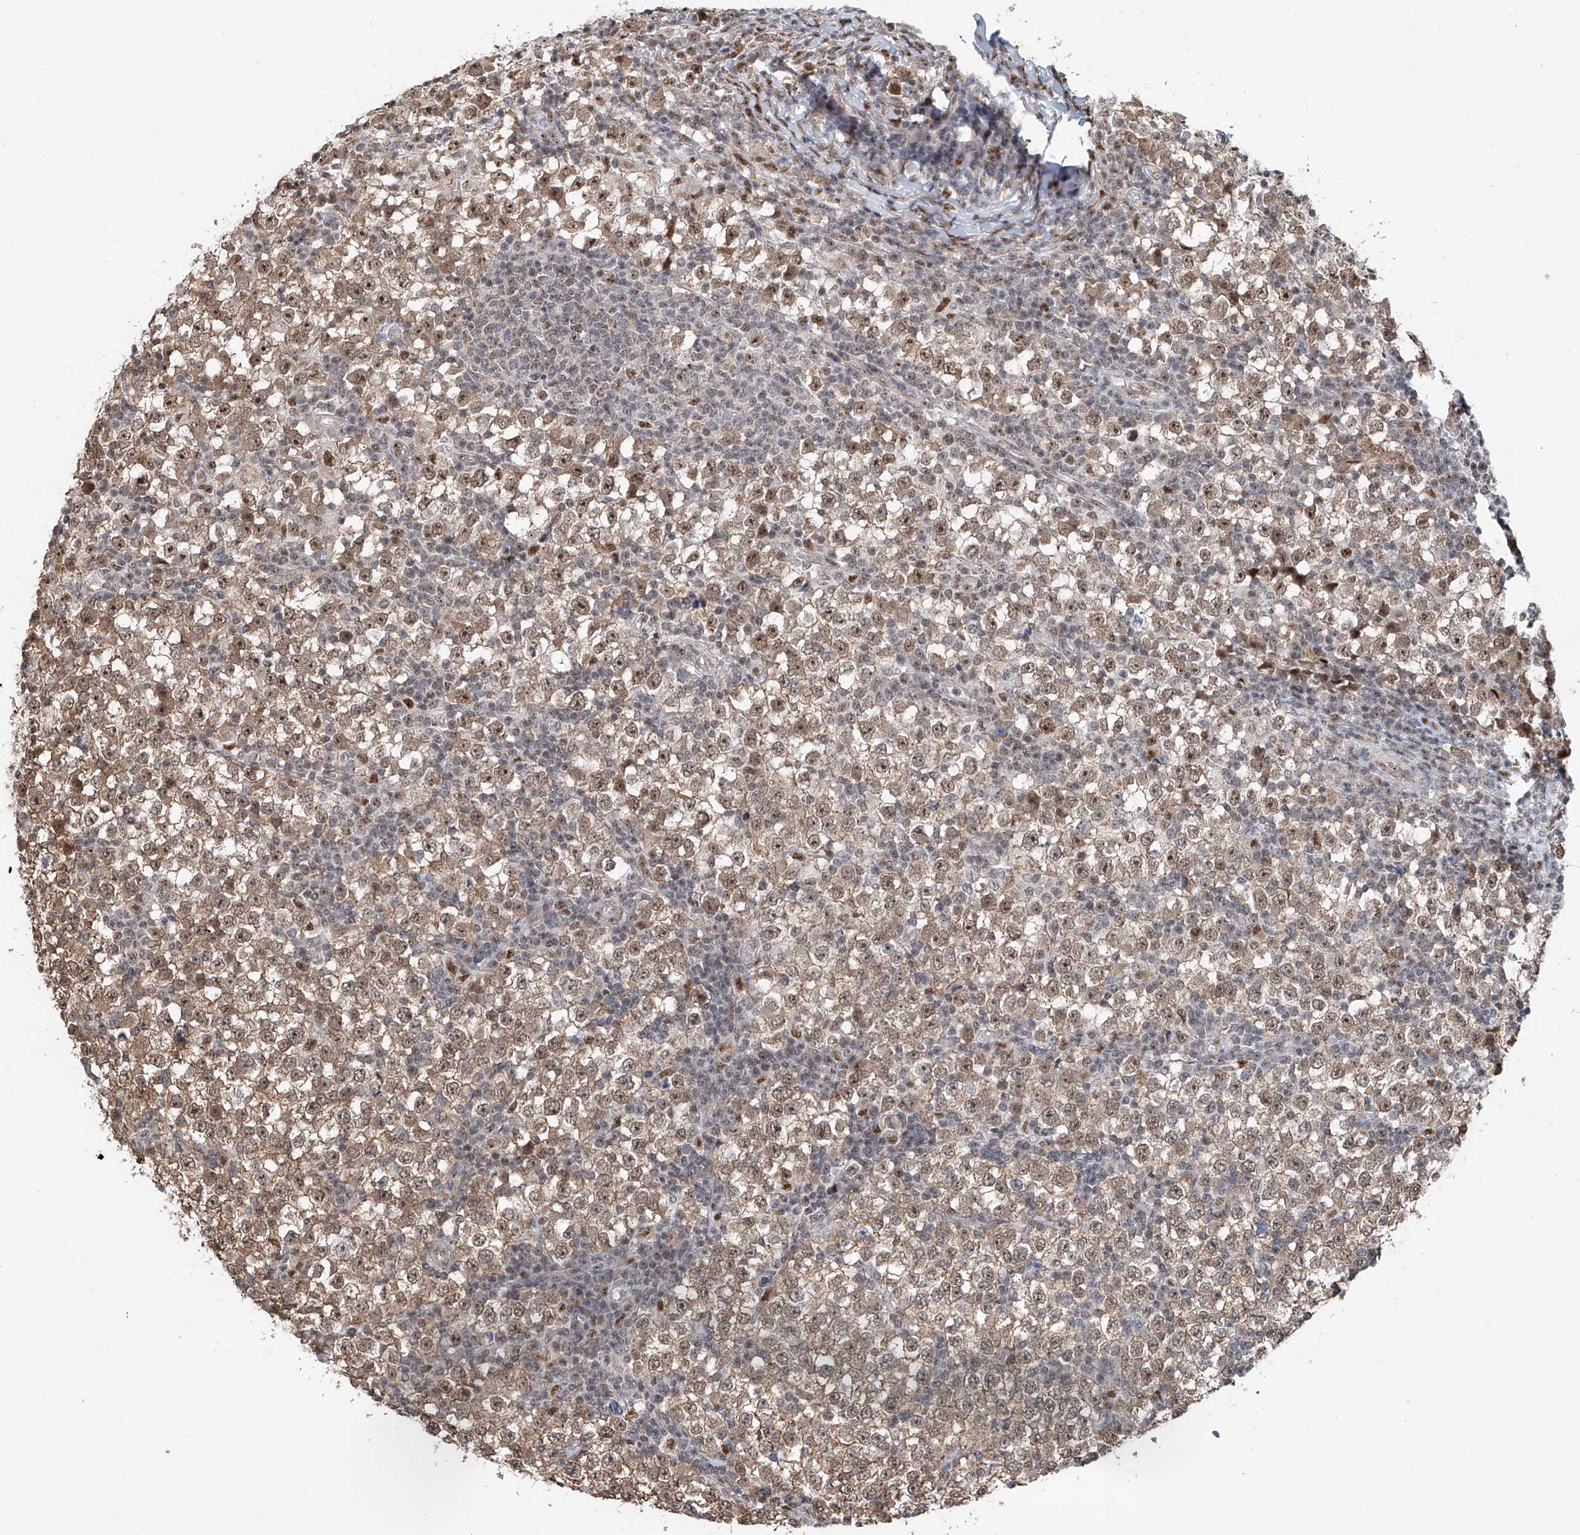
{"staining": {"intensity": "moderate", "quantity": ">75%", "location": "cytoplasmic/membranous,nuclear"}, "tissue": "testis cancer", "cell_type": "Tumor cells", "image_type": "cancer", "snomed": [{"axis": "morphology", "description": "Seminoma, NOS"}, {"axis": "topography", "description": "Testis"}], "caption": "Testis cancer (seminoma) was stained to show a protein in brown. There is medium levels of moderate cytoplasmic/membranous and nuclear staining in approximately >75% of tumor cells.", "gene": "SDE2", "patient": {"sex": "male", "age": 65}}